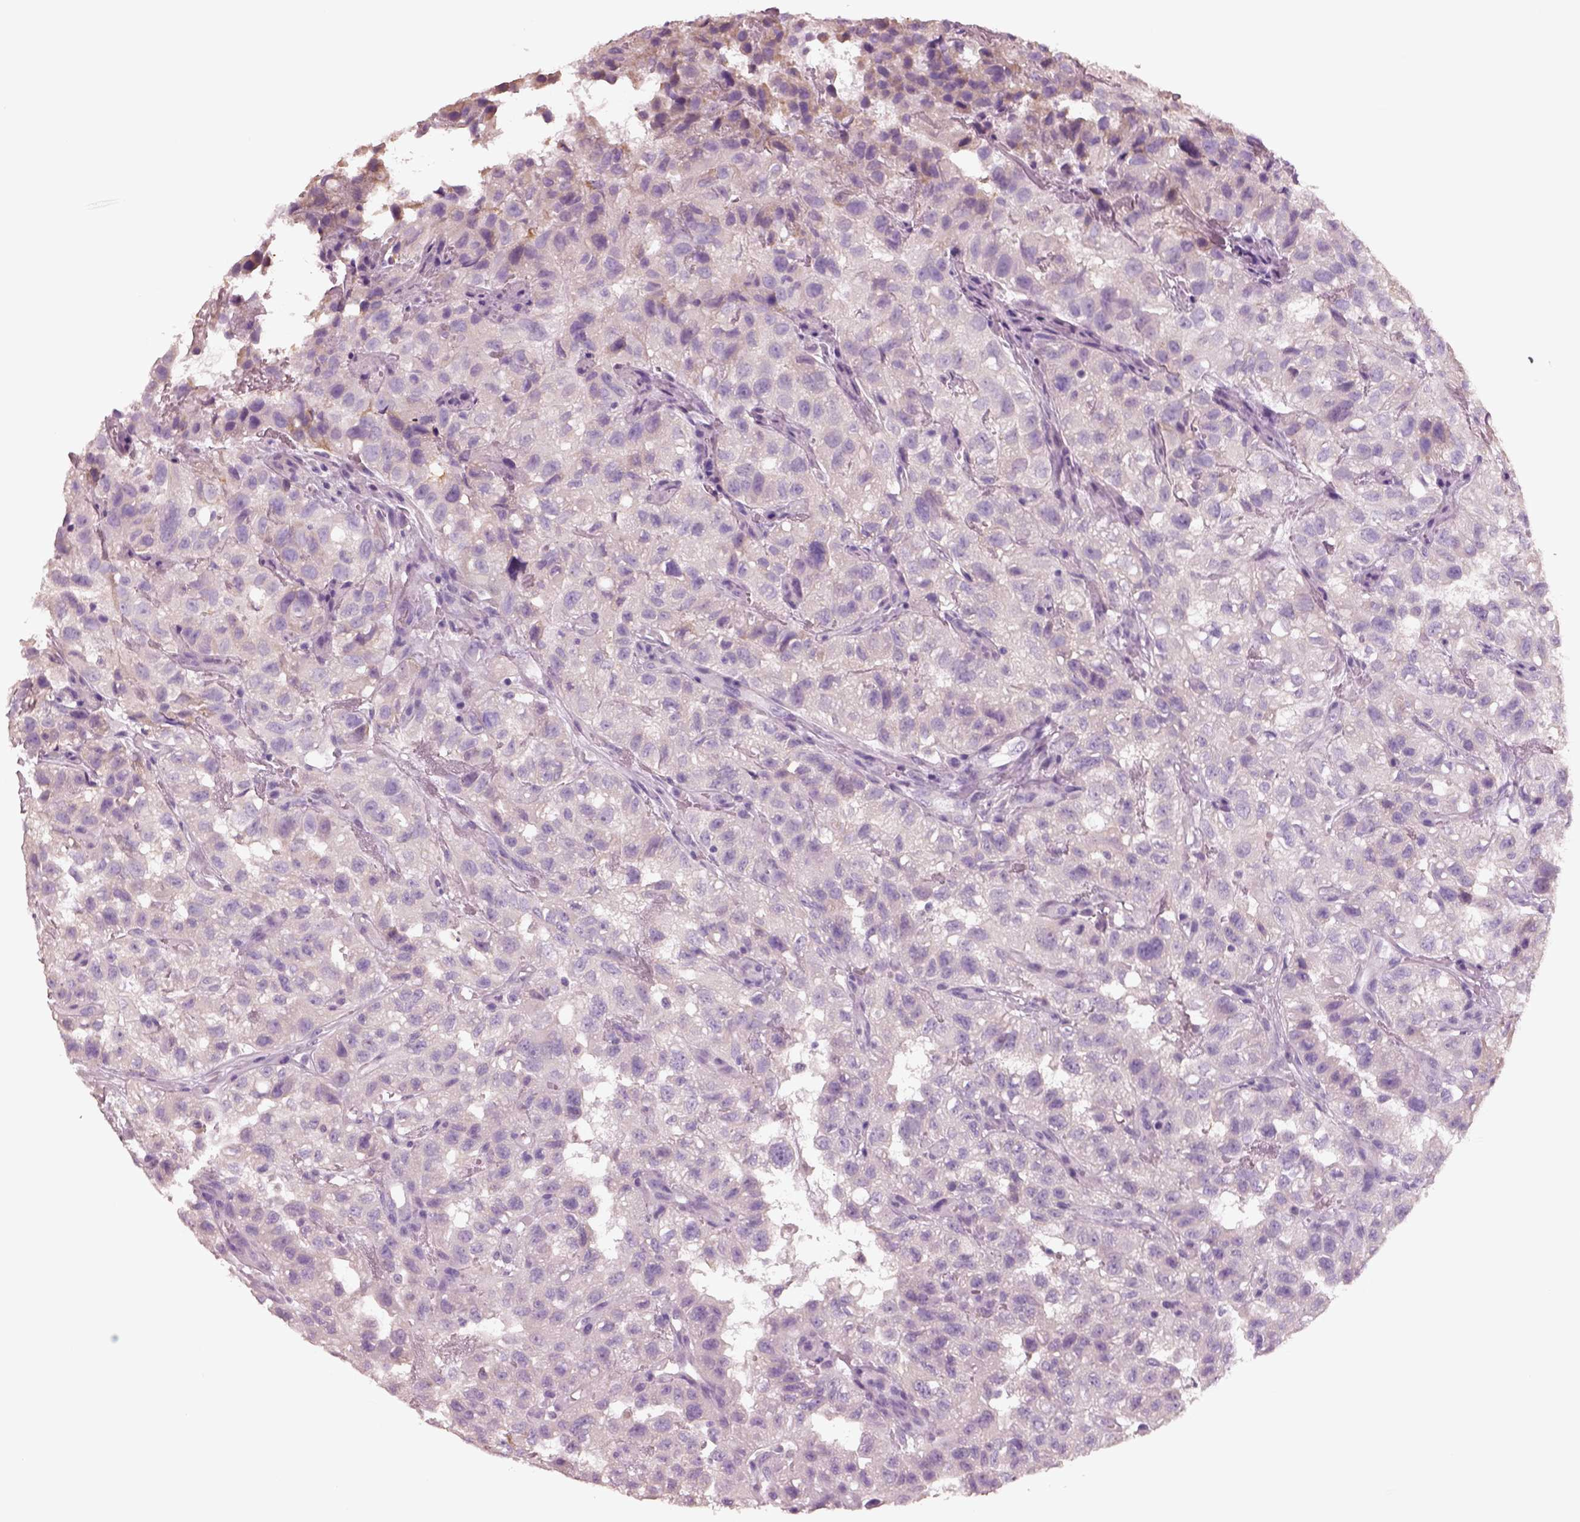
{"staining": {"intensity": "negative", "quantity": "none", "location": "none"}, "tissue": "renal cancer", "cell_type": "Tumor cells", "image_type": "cancer", "snomed": [{"axis": "morphology", "description": "Adenocarcinoma, NOS"}, {"axis": "topography", "description": "Kidney"}], "caption": "There is no significant expression in tumor cells of adenocarcinoma (renal).", "gene": "PNOC", "patient": {"sex": "male", "age": 64}}